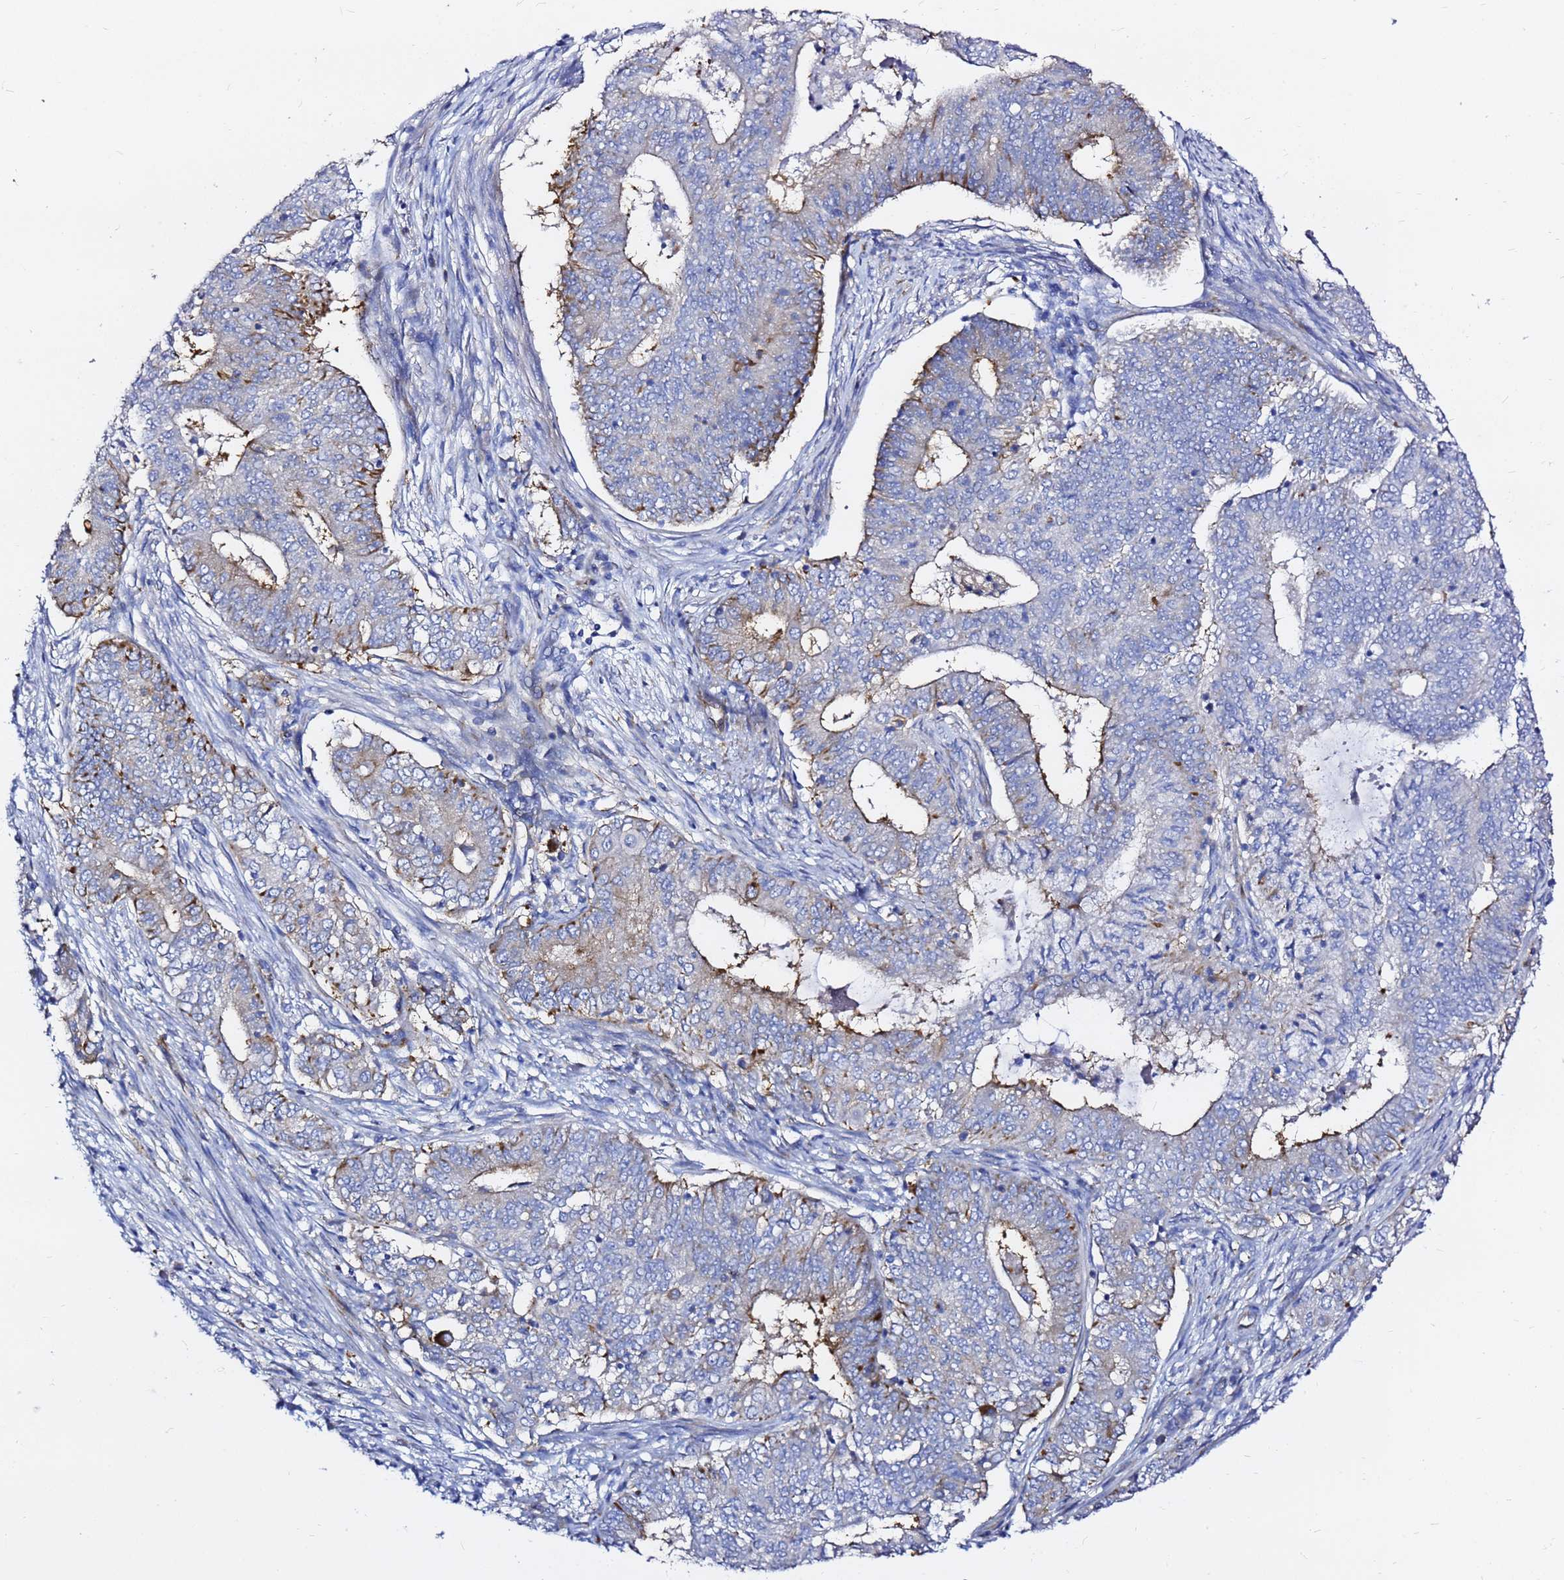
{"staining": {"intensity": "weak", "quantity": "<25%", "location": "cytoplasmic/membranous"}, "tissue": "endometrial cancer", "cell_type": "Tumor cells", "image_type": "cancer", "snomed": [{"axis": "morphology", "description": "Adenocarcinoma, NOS"}, {"axis": "topography", "description": "Endometrium"}], "caption": "Protein analysis of endometrial cancer (adenocarcinoma) reveals no significant staining in tumor cells.", "gene": "TUBA8", "patient": {"sex": "female", "age": 62}}